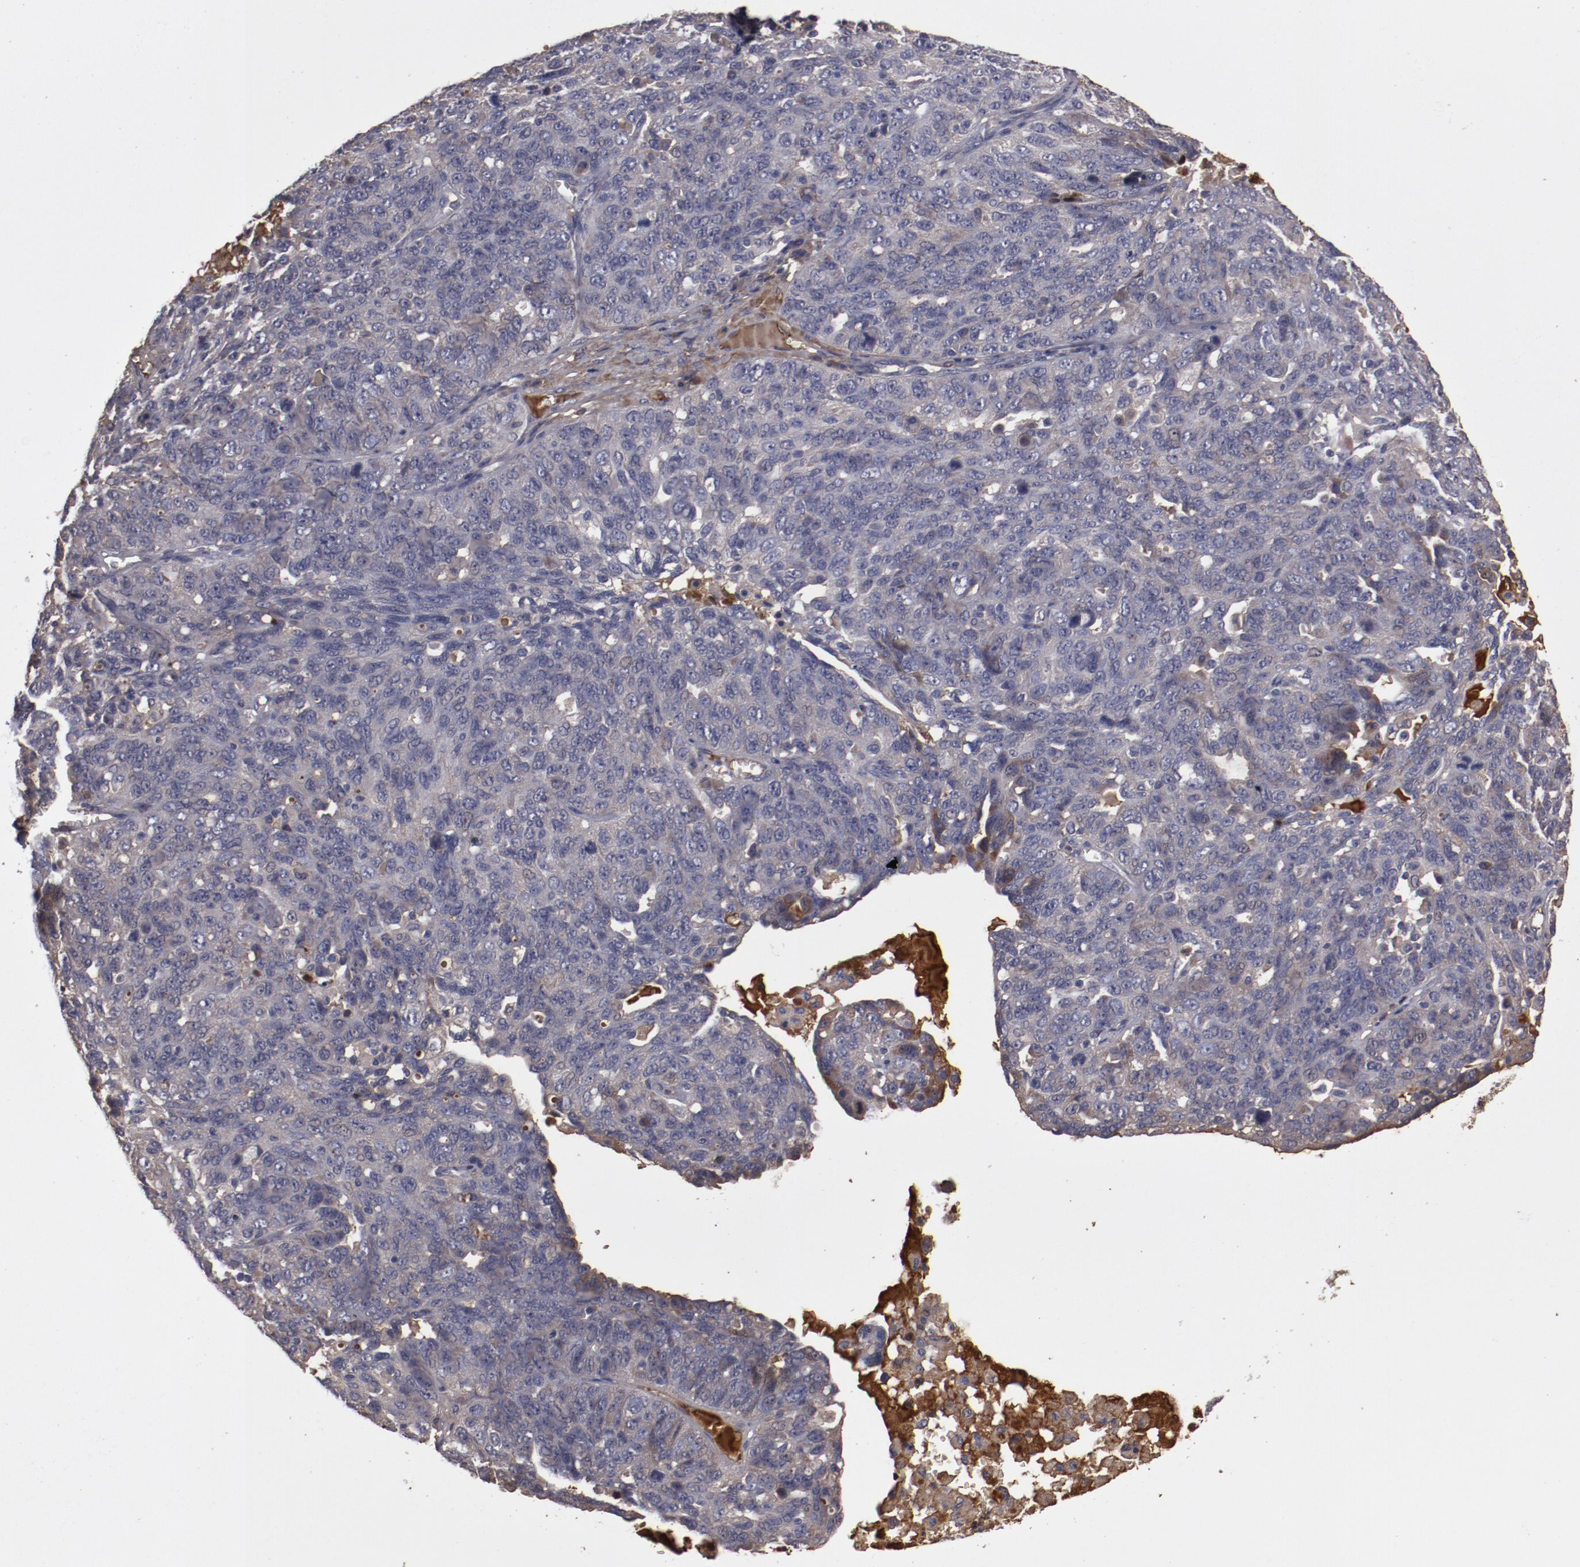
{"staining": {"intensity": "weak", "quantity": "<25%", "location": "cytoplasmic/membranous"}, "tissue": "ovarian cancer", "cell_type": "Tumor cells", "image_type": "cancer", "snomed": [{"axis": "morphology", "description": "Cystadenocarcinoma, serous, NOS"}, {"axis": "topography", "description": "Ovary"}], "caption": "This is a photomicrograph of immunohistochemistry (IHC) staining of ovarian cancer (serous cystadenocarcinoma), which shows no positivity in tumor cells.", "gene": "CP", "patient": {"sex": "female", "age": 71}}